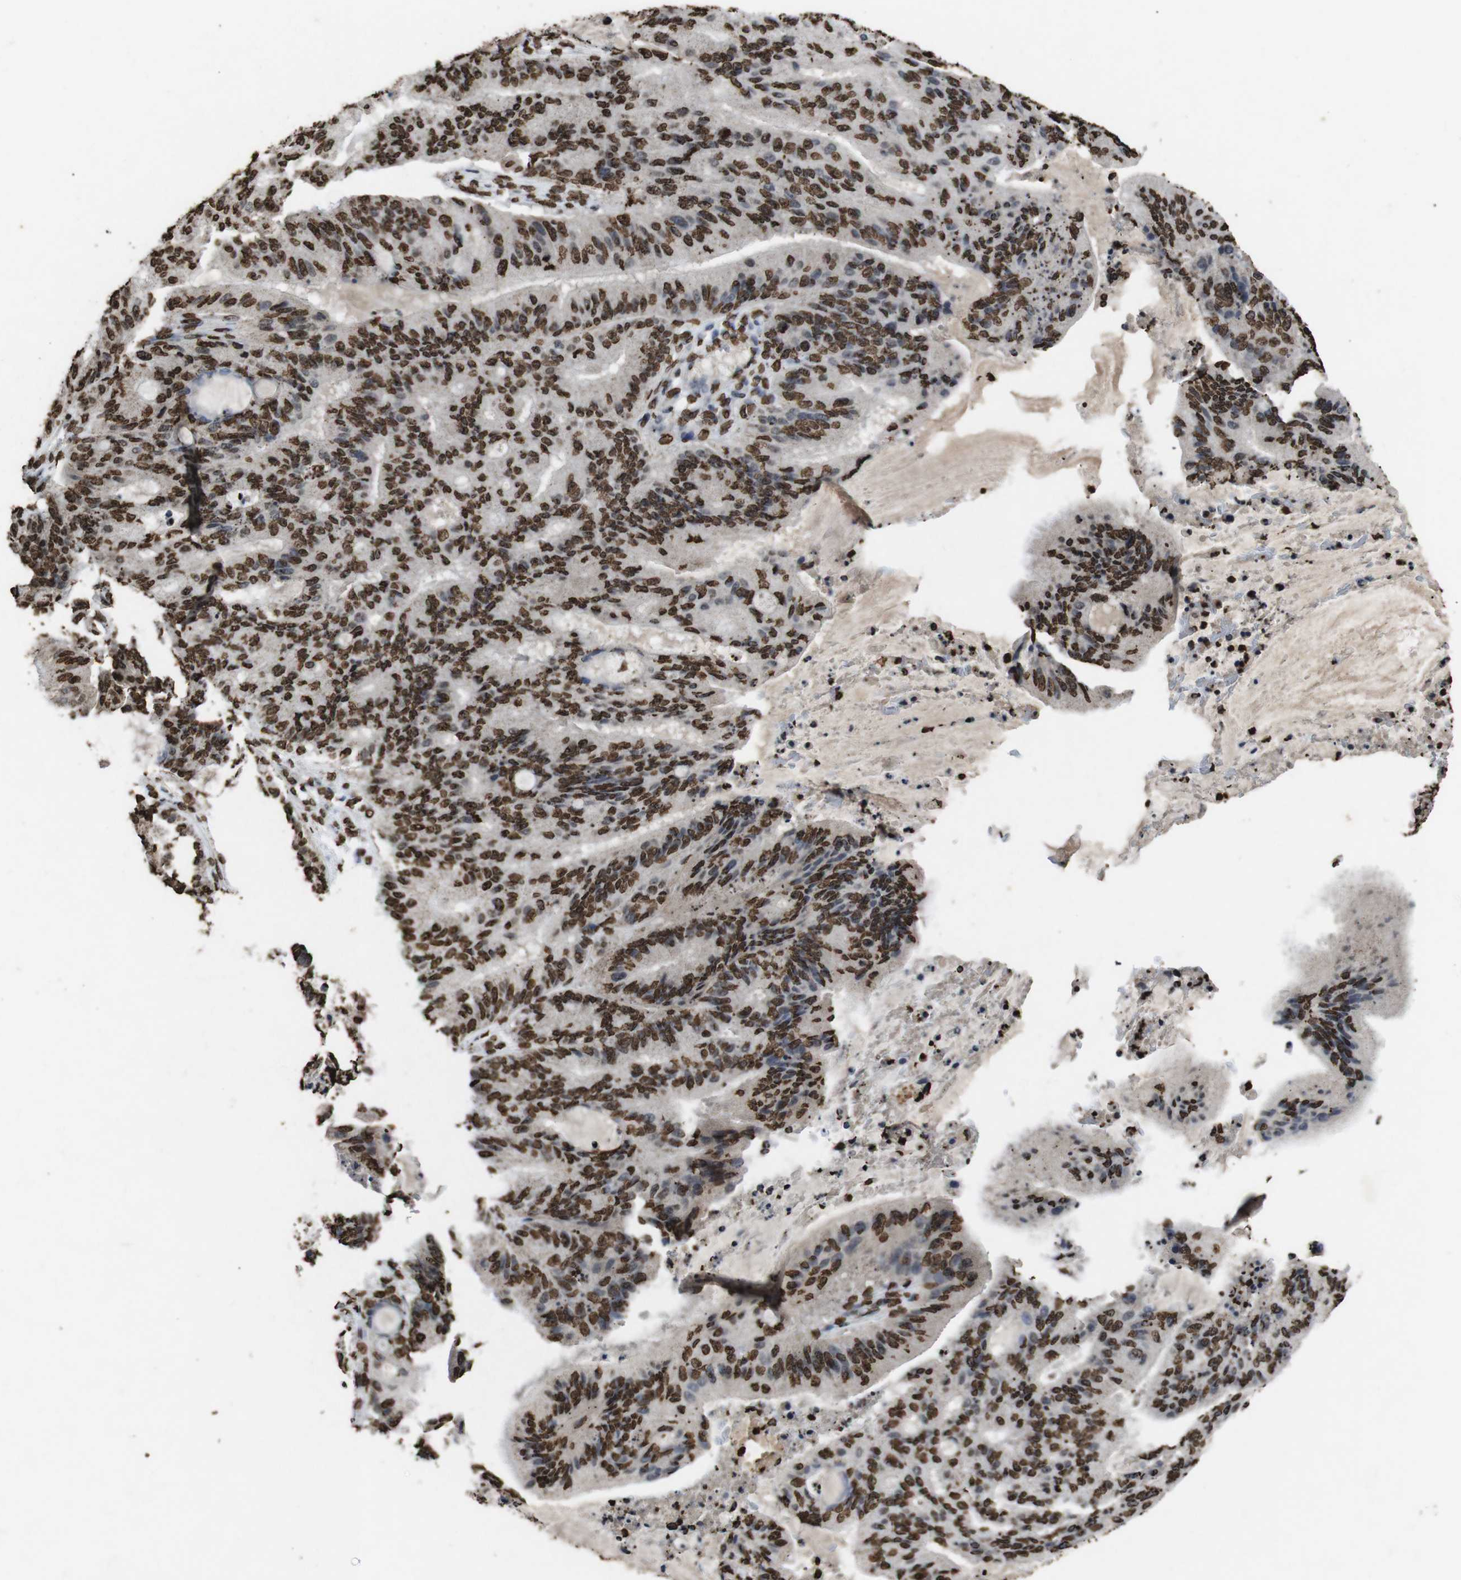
{"staining": {"intensity": "strong", "quantity": ">75%", "location": "nuclear"}, "tissue": "liver cancer", "cell_type": "Tumor cells", "image_type": "cancer", "snomed": [{"axis": "morphology", "description": "Cholangiocarcinoma"}, {"axis": "topography", "description": "Liver"}], "caption": "Liver cancer (cholangiocarcinoma) stained with DAB IHC demonstrates high levels of strong nuclear positivity in approximately >75% of tumor cells. Nuclei are stained in blue.", "gene": "MDM2", "patient": {"sex": "female", "age": 73}}